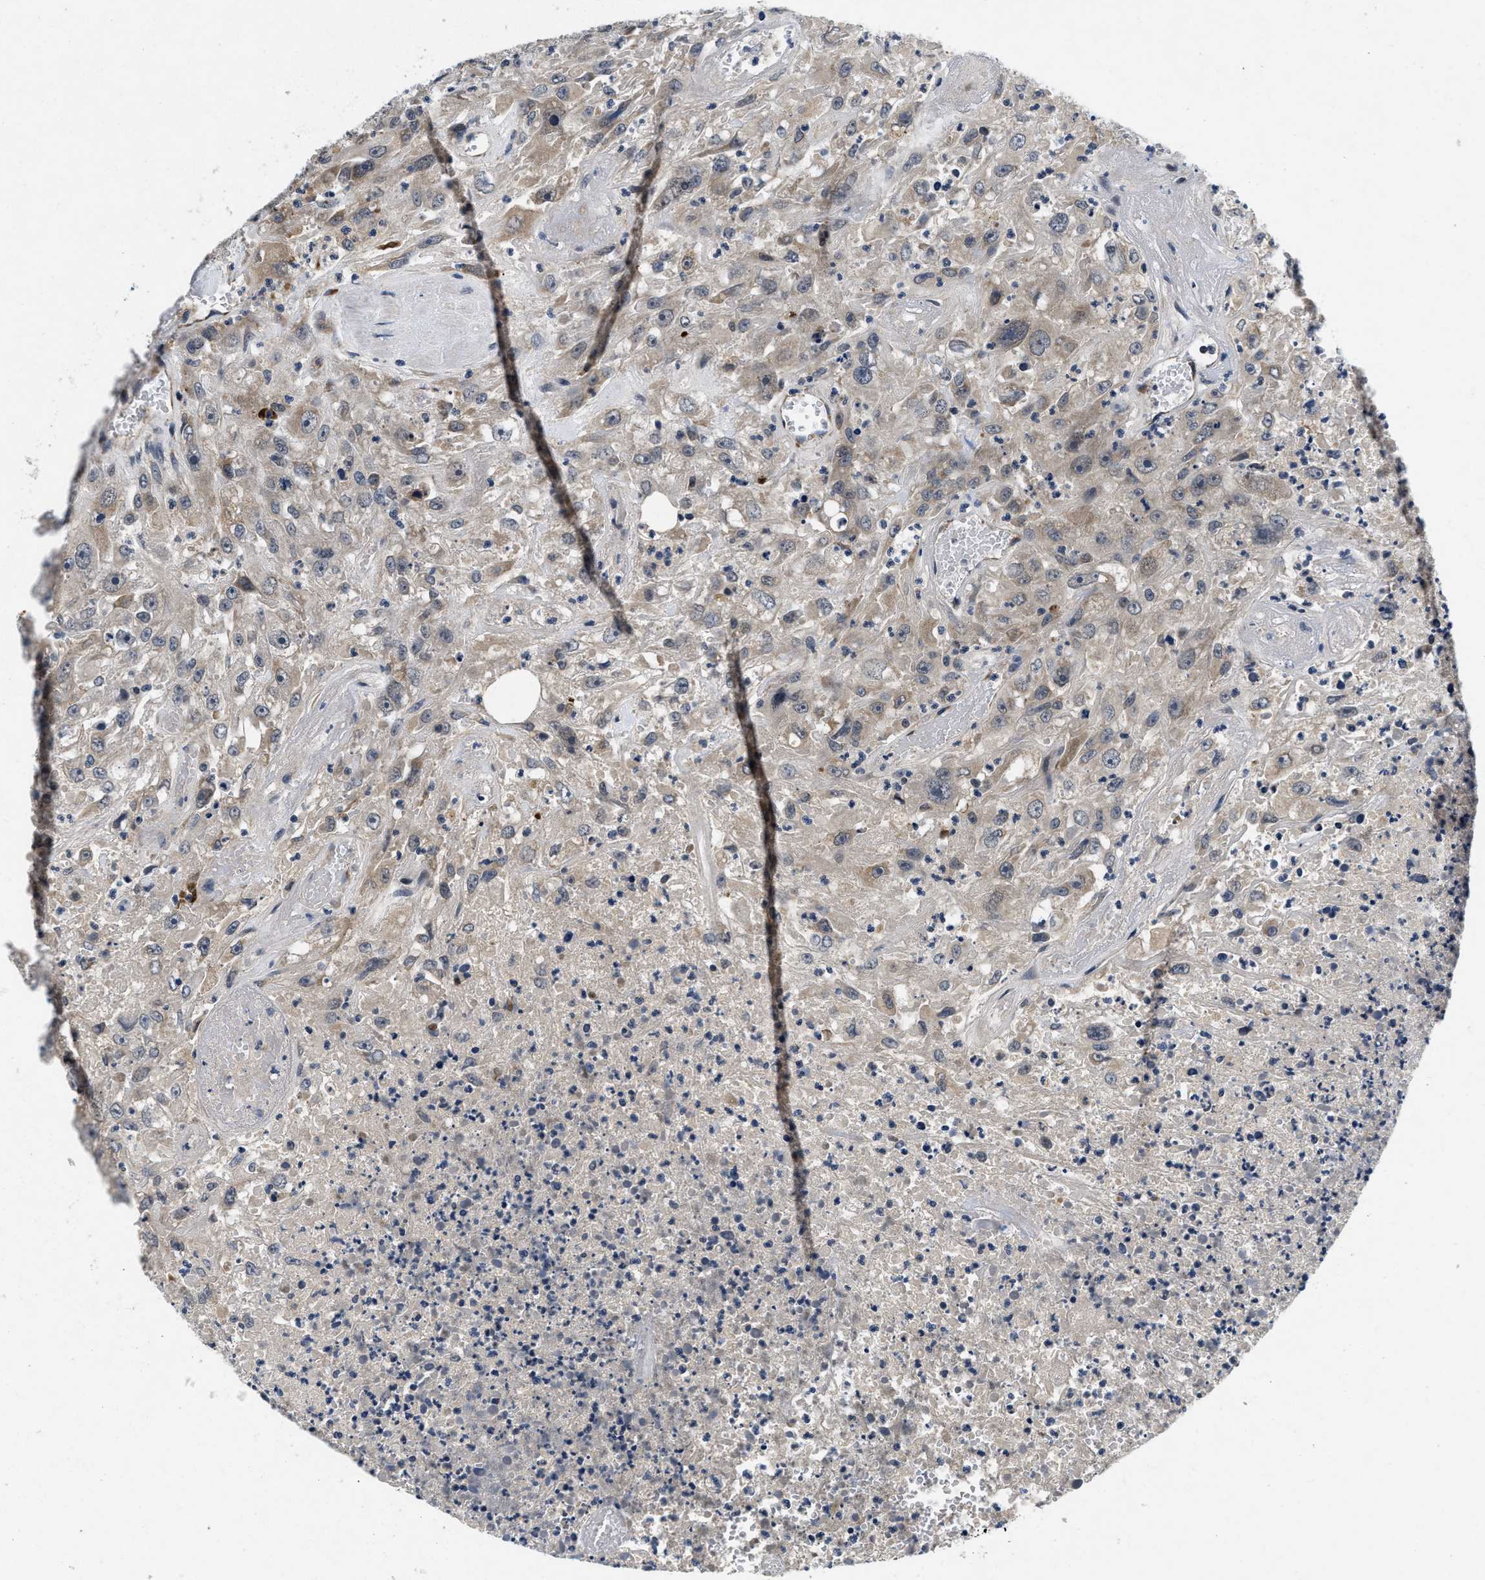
{"staining": {"intensity": "weak", "quantity": ">75%", "location": "cytoplasmic/membranous"}, "tissue": "urothelial cancer", "cell_type": "Tumor cells", "image_type": "cancer", "snomed": [{"axis": "morphology", "description": "Urothelial carcinoma, High grade"}, {"axis": "topography", "description": "Urinary bladder"}], "caption": "Immunohistochemical staining of human urothelial carcinoma (high-grade) shows weak cytoplasmic/membranous protein staining in approximately >75% of tumor cells. (DAB (3,3'-diaminobenzidine) = brown stain, brightfield microscopy at high magnification).", "gene": "PDP1", "patient": {"sex": "male", "age": 46}}